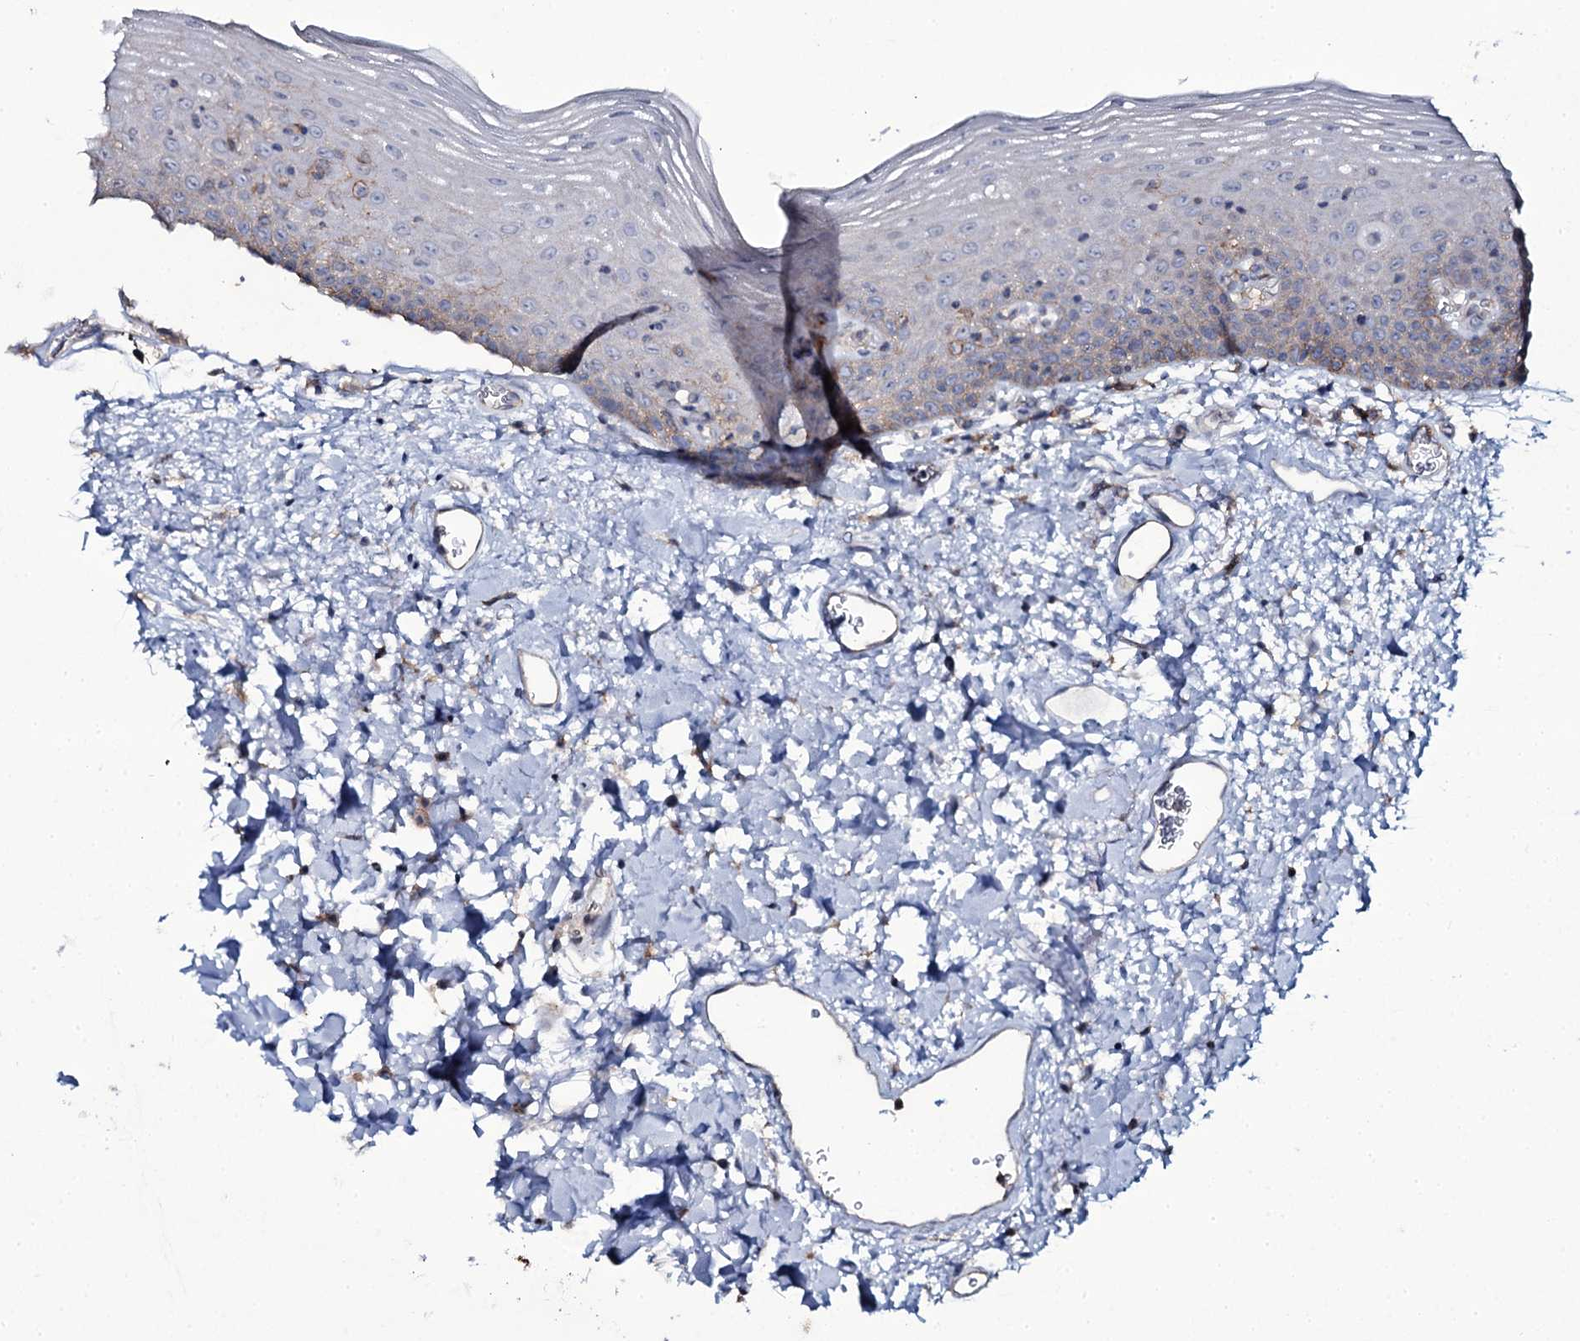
{"staining": {"intensity": "negative", "quantity": "none", "location": "none"}, "tissue": "oral mucosa", "cell_type": "Squamous epithelial cells", "image_type": "normal", "snomed": [{"axis": "morphology", "description": "Normal tissue, NOS"}, {"axis": "topography", "description": "Oral tissue"}], "caption": "Immunohistochemical staining of benign human oral mucosa shows no significant expression in squamous epithelial cells.", "gene": "SNAP23", "patient": {"sex": "male", "age": 74}}